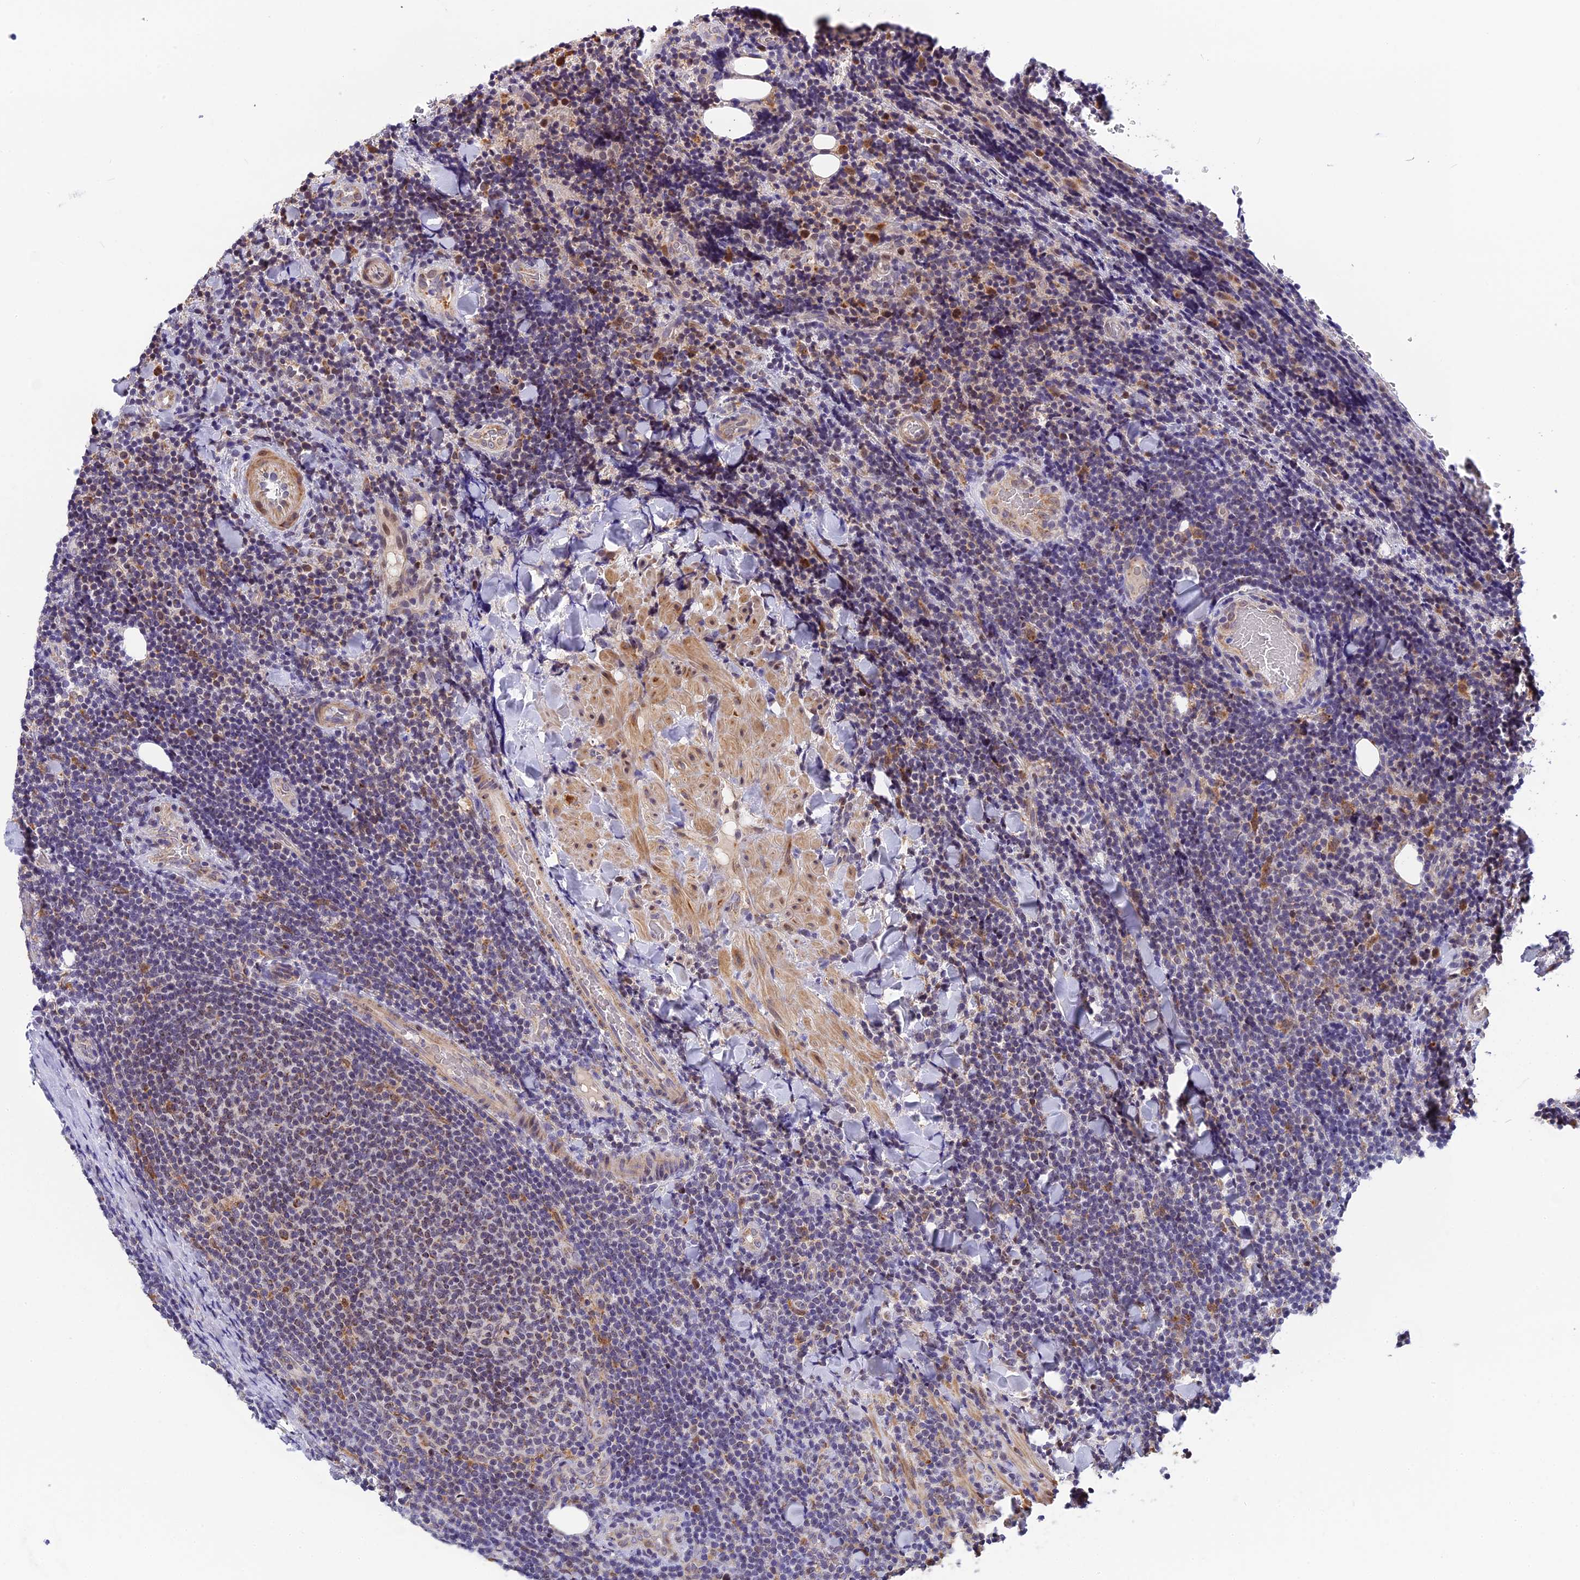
{"staining": {"intensity": "weak", "quantity": "<25%", "location": "nuclear"}, "tissue": "lymphoma", "cell_type": "Tumor cells", "image_type": "cancer", "snomed": [{"axis": "morphology", "description": "Malignant lymphoma, non-Hodgkin's type, Low grade"}, {"axis": "topography", "description": "Lymph node"}], "caption": "Photomicrograph shows no protein expression in tumor cells of malignant lymphoma, non-Hodgkin's type (low-grade) tissue.", "gene": "CMC1", "patient": {"sex": "male", "age": 66}}